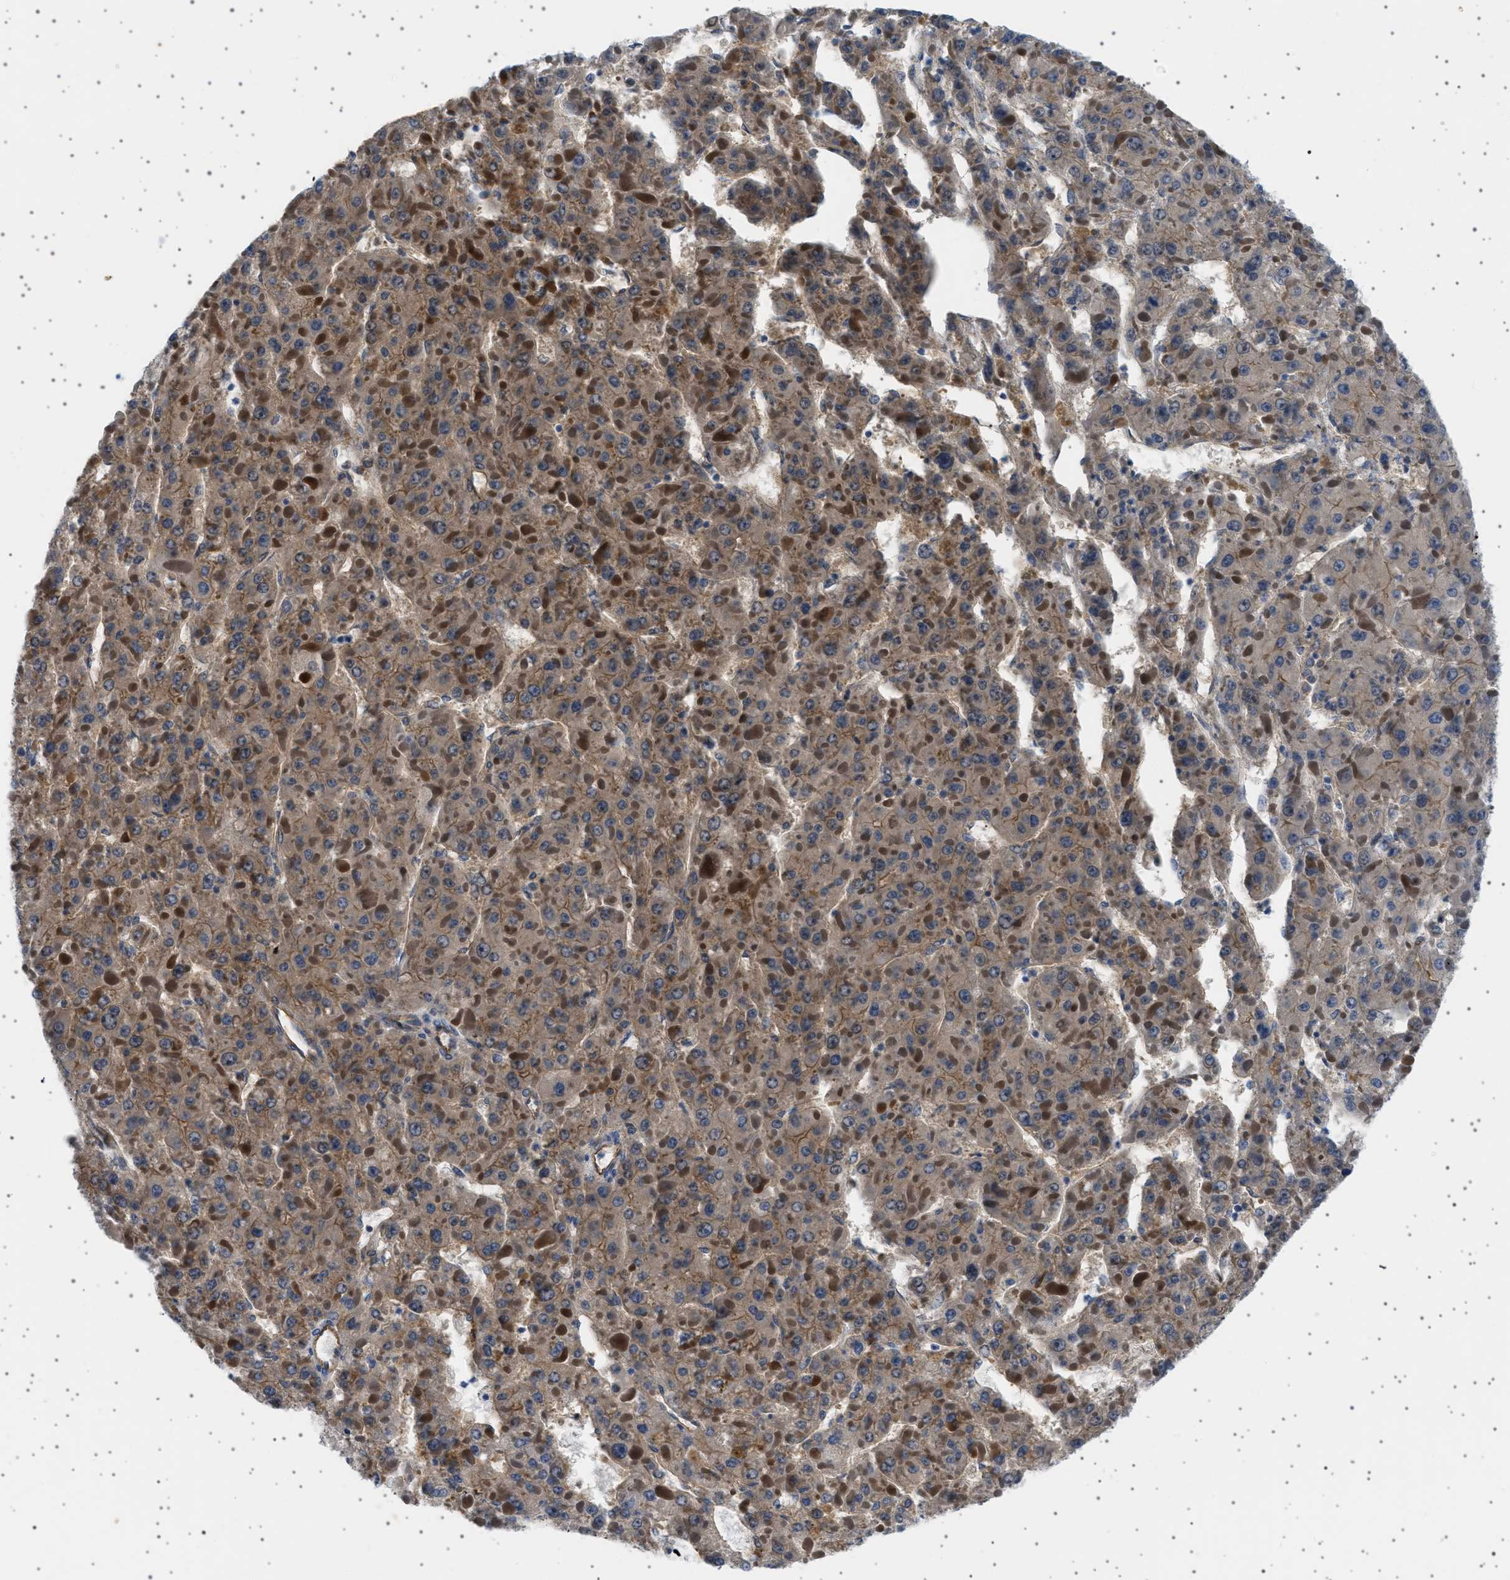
{"staining": {"intensity": "moderate", "quantity": ">75%", "location": "cytoplasmic/membranous"}, "tissue": "liver cancer", "cell_type": "Tumor cells", "image_type": "cancer", "snomed": [{"axis": "morphology", "description": "Carcinoma, Hepatocellular, NOS"}, {"axis": "topography", "description": "Liver"}], "caption": "Immunohistochemistry (IHC) photomicrograph of human liver hepatocellular carcinoma stained for a protein (brown), which displays medium levels of moderate cytoplasmic/membranous expression in approximately >75% of tumor cells.", "gene": "PLPP6", "patient": {"sex": "female", "age": 73}}